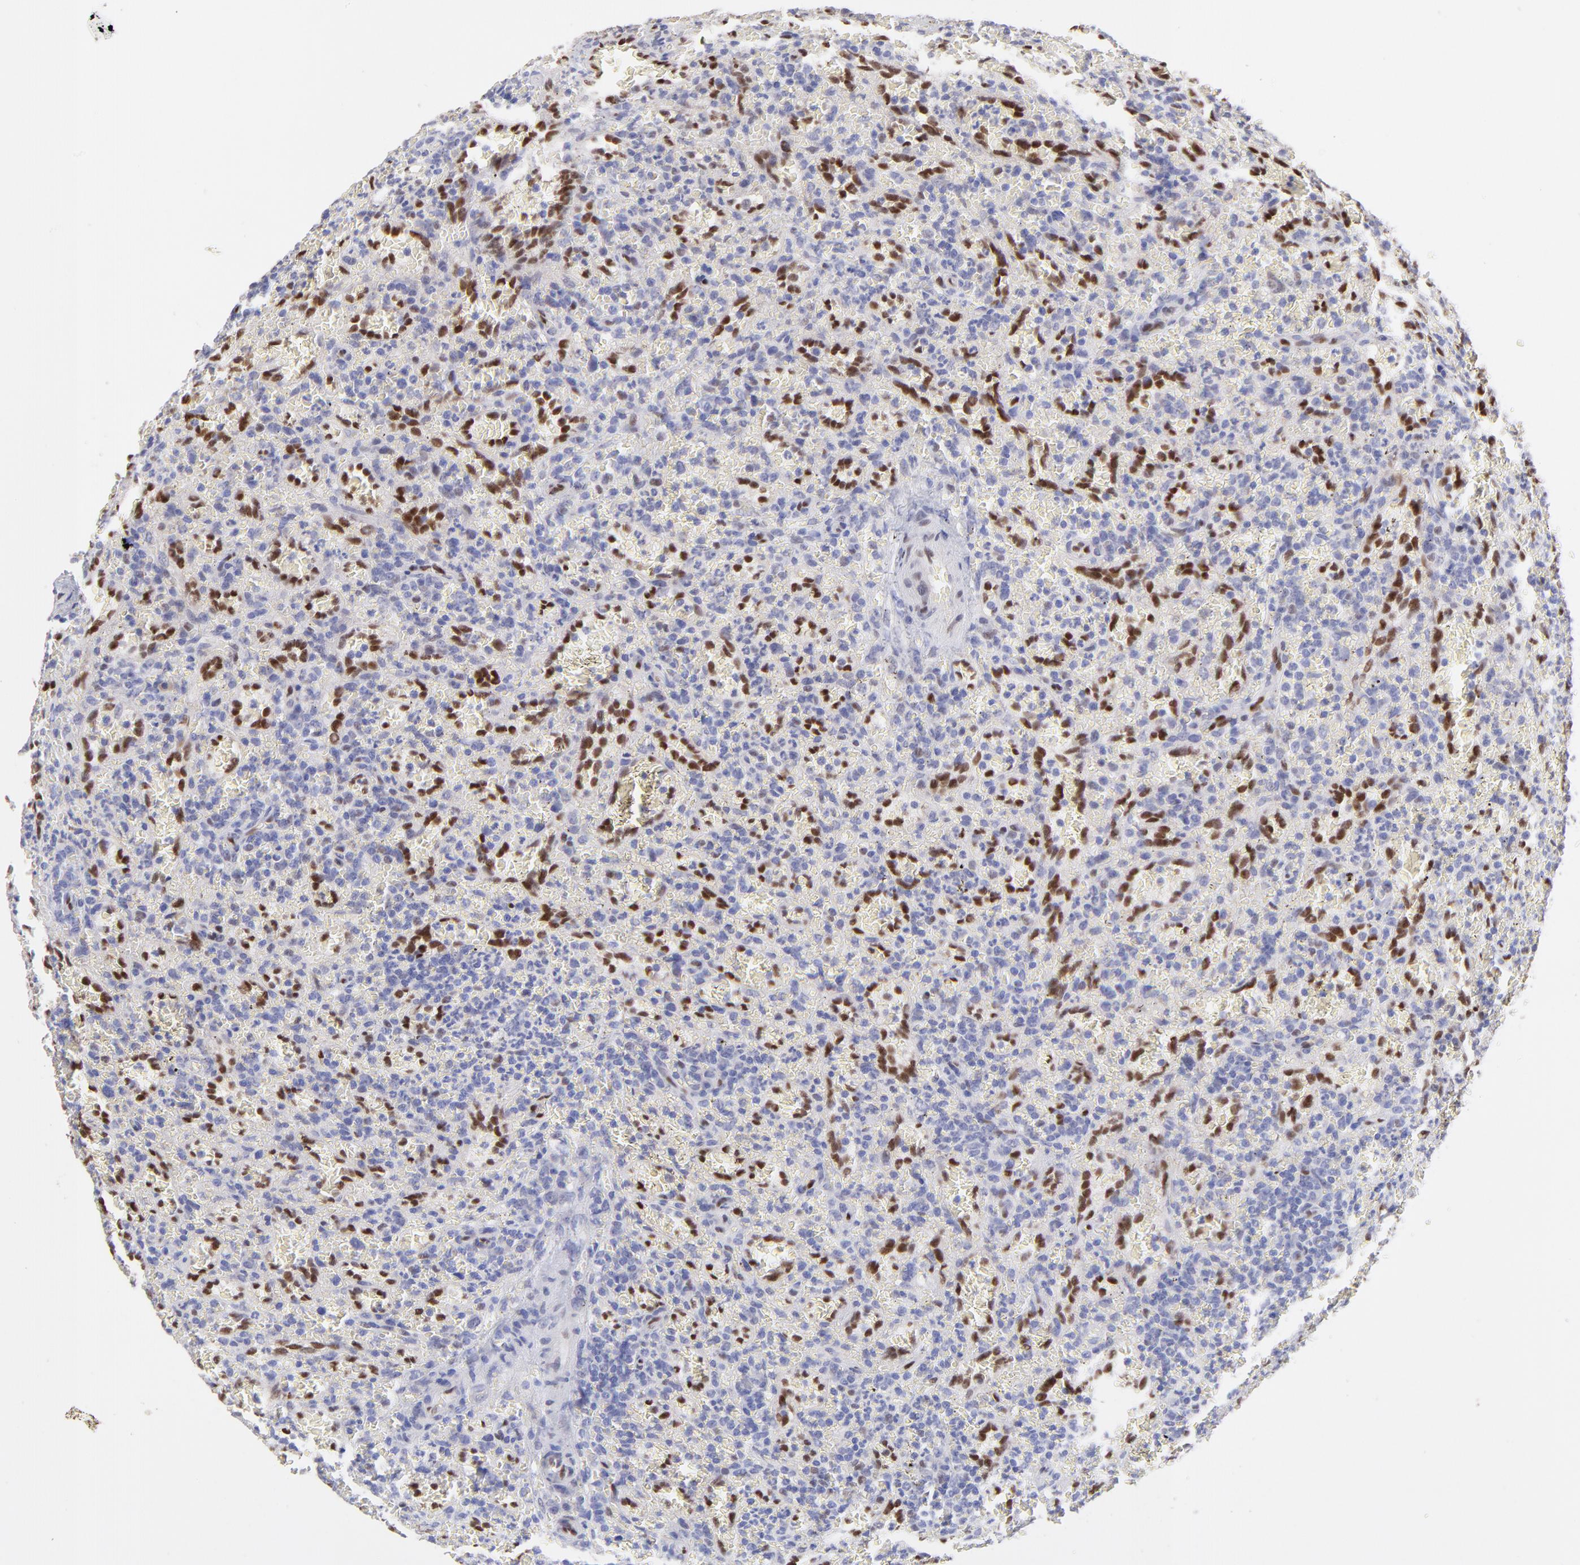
{"staining": {"intensity": "negative", "quantity": "none", "location": "none"}, "tissue": "lymphoma", "cell_type": "Tumor cells", "image_type": "cancer", "snomed": [{"axis": "morphology", "description": "Malignant lymphoma, non-Hodgkin's type, Low grade"}, {"axis": "topography", "description": "Spleen"}], "caption": "Immunohistochemical staining of malignant lymphoma, non-Hodgkin's type (low-grade) demonstrates no significant staining in tumor cells.", "gene": "KLF4", "patient": {"sex": "female", "age": 64}}